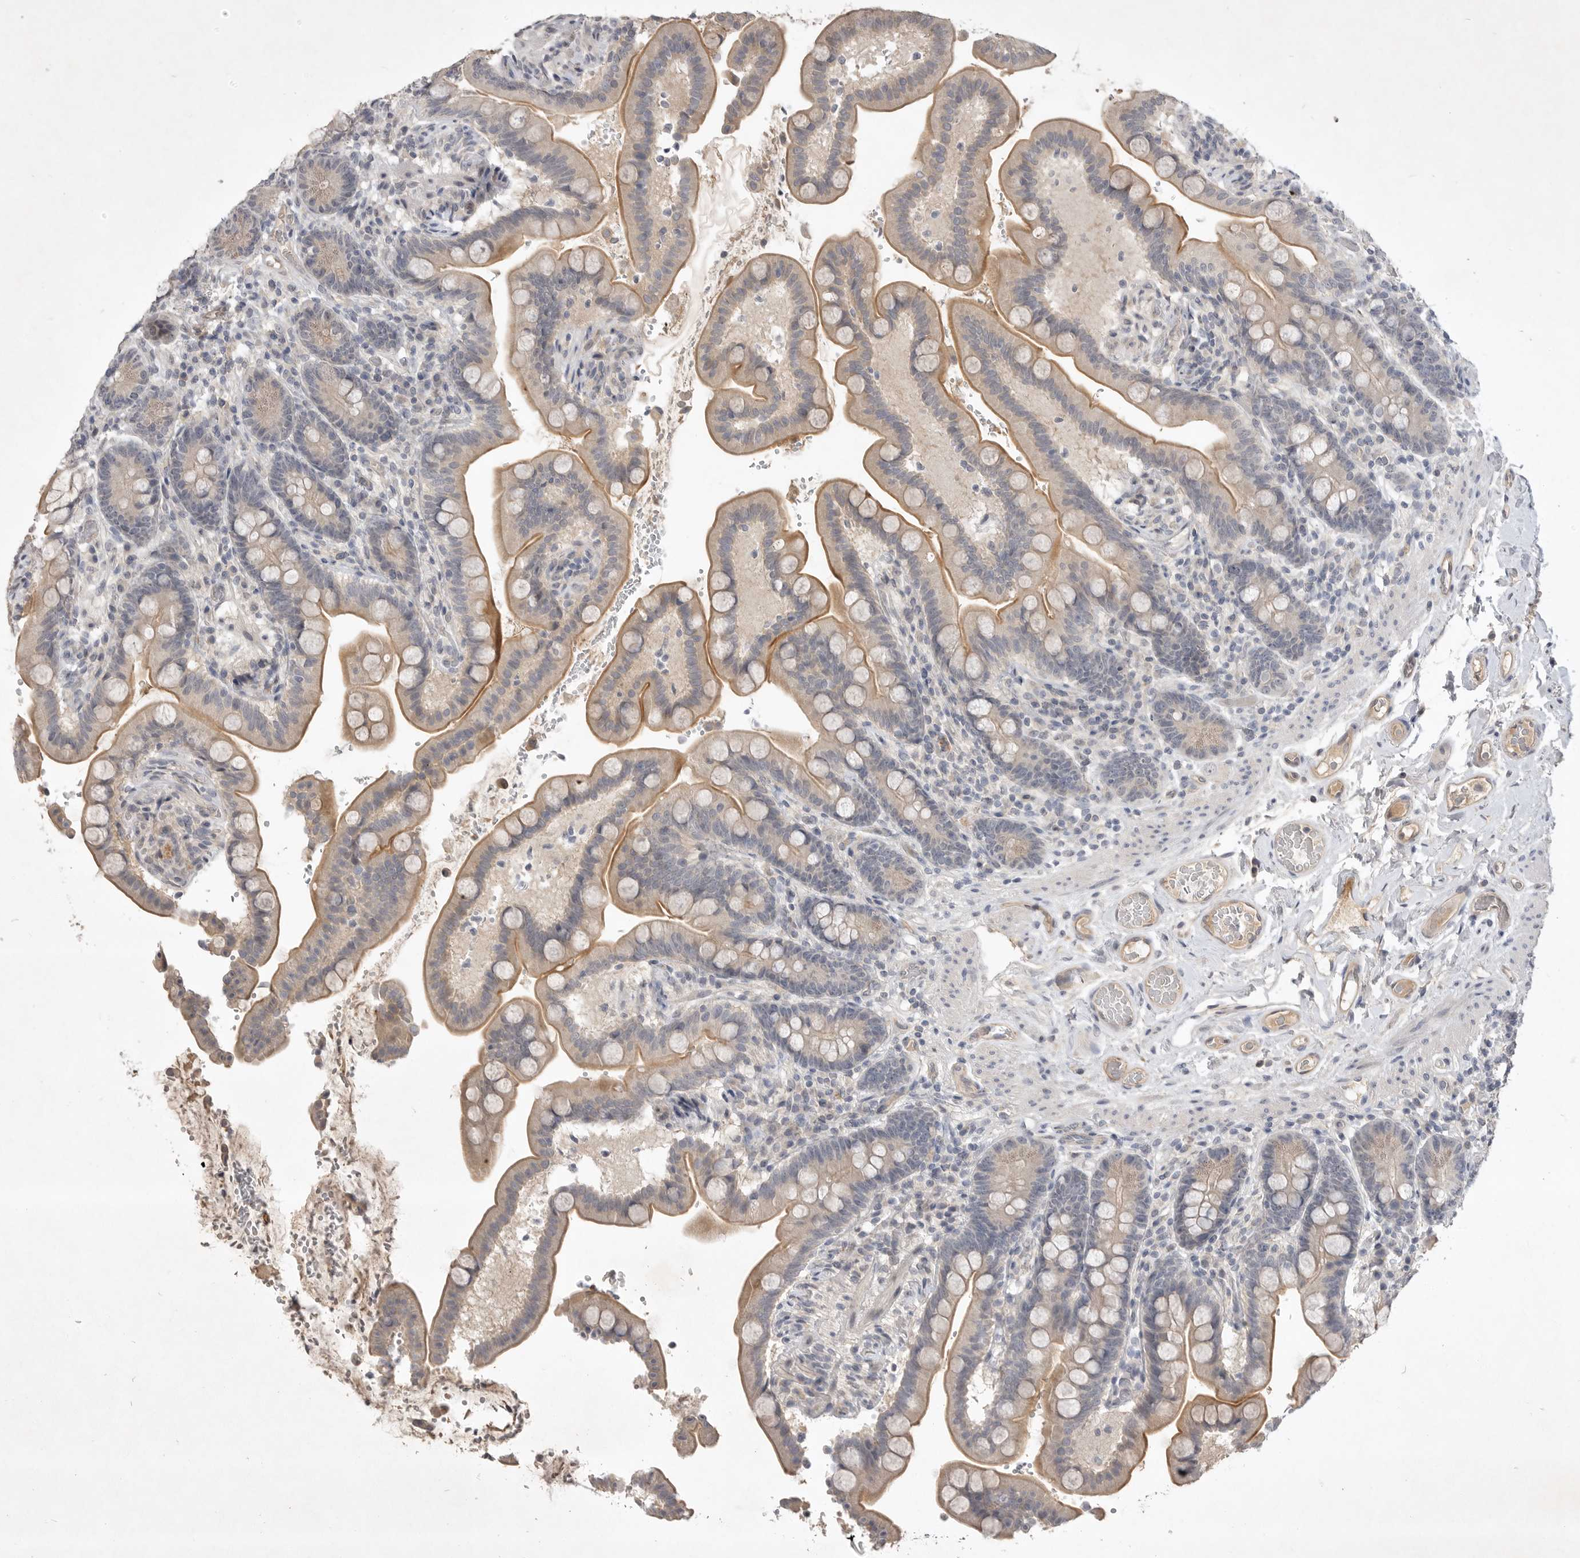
{"staining": {"intensity": "weak", "quantity": ">75%", "location": "cytoplasmic/membranous"}, "tissue": "colon", "cell_type": "Endothelial cells", "image_type": "normal", "snomed": [{"axis": "morphology", "description": "Normal tissue, NOS"}, {"axis": "topography", "description": "Smooth muscle"}, {"axis": "topography", "description": "Colon"}], "caption": "Endothelial cells demonstrate low levels of weak cytoplasmic/membranous staining in approximately >75% of cells in unremarkable colon.", "gene": "ITGAD", "patient": {"sex": "male", "age": 73}}